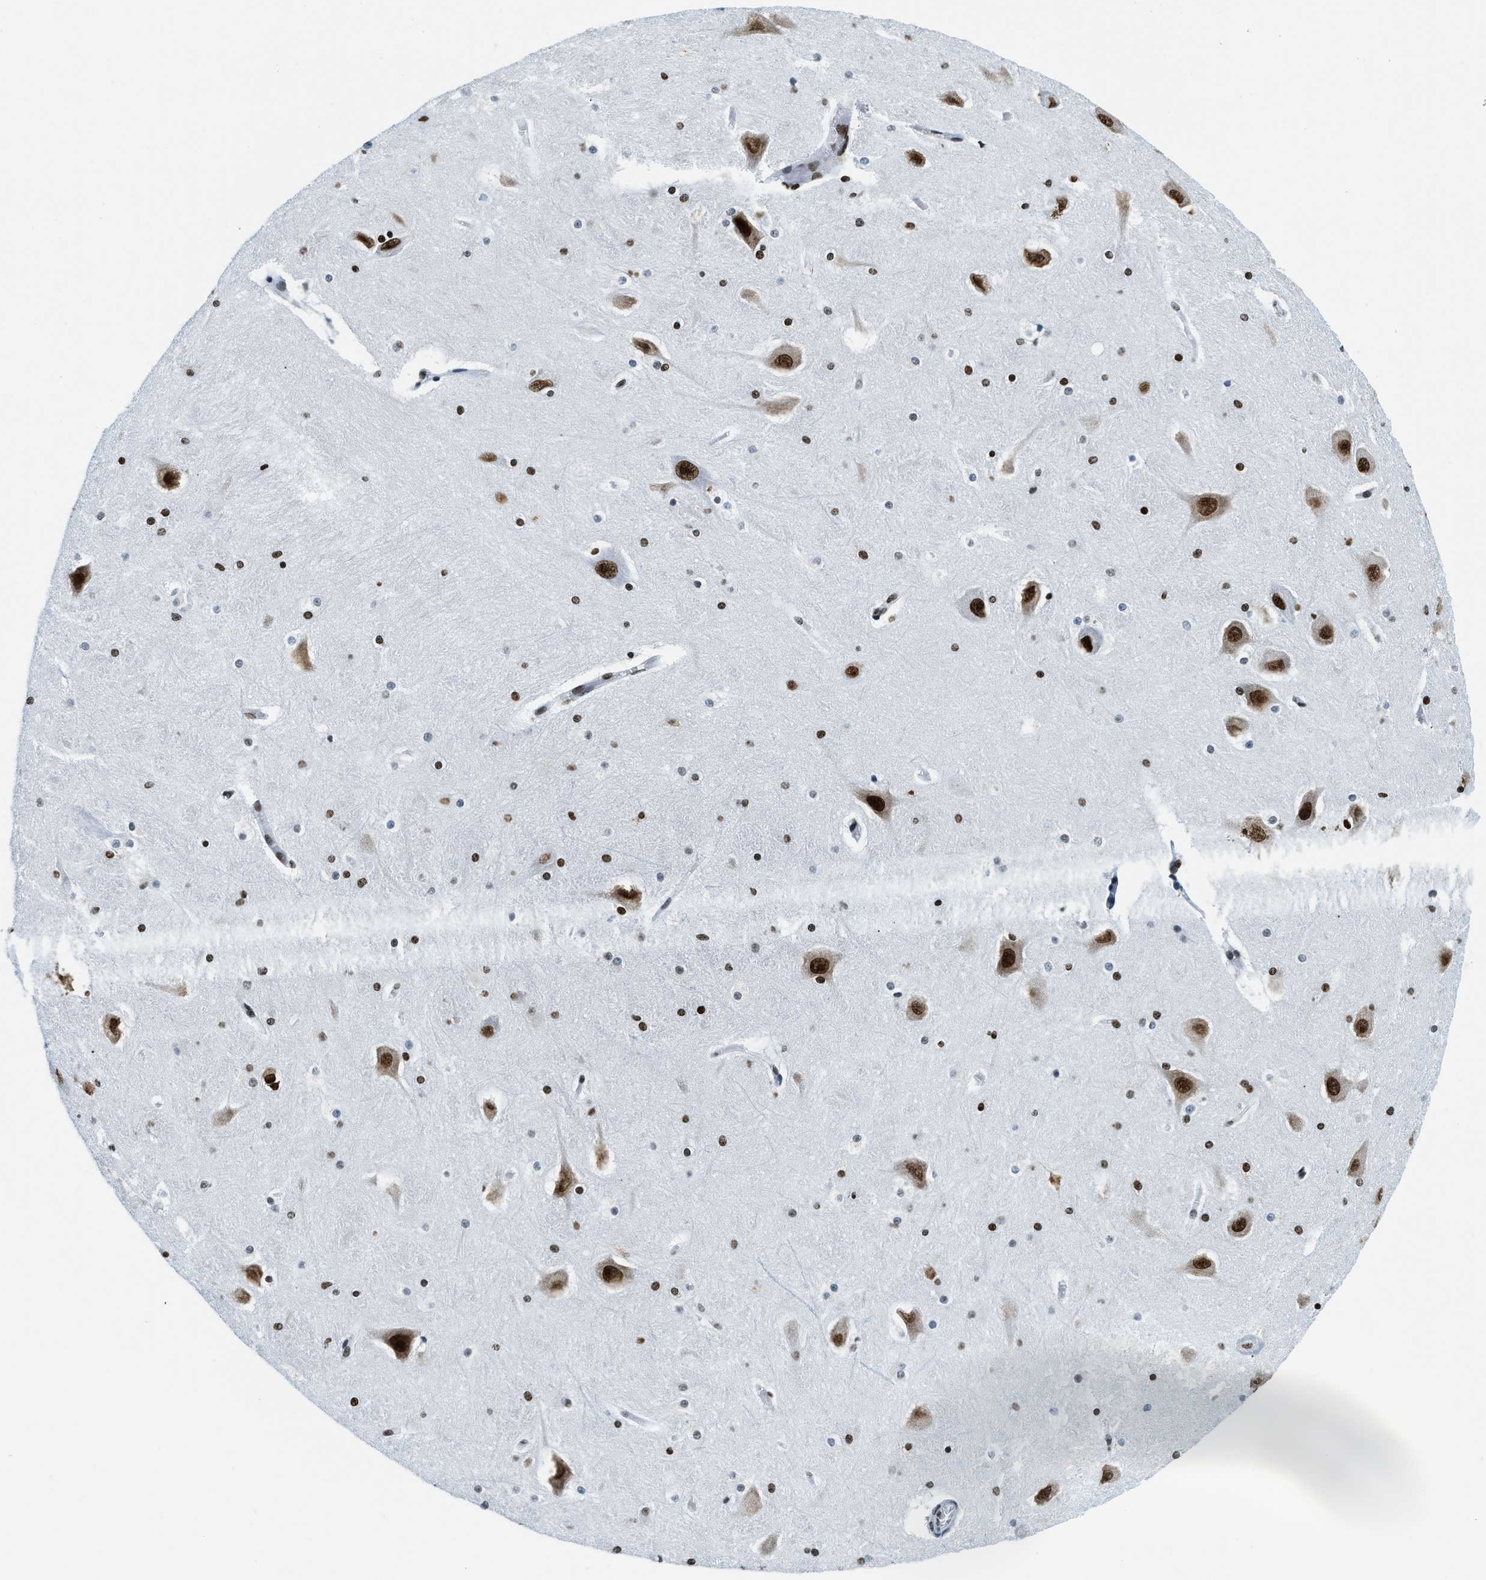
{"staining": {"intensity": "strong", "quantity": "25%-75%", "location": "nuclear"}, "tissue": "hippocampus", "cell_type": "Glial cells", "image_type": "normal", "snomed": [{"axis": "morphology", "description": "Normal tissue, NOS"}, {"axis": "topography", "description": "Hippocampus"}], "caption": "Hippocampus stained with a brown dye demonstrates strong nuclear positive staining in about 25%-75% of glial cells.", "gene": "TOP1", "patient": {"sex": "male", "age": 45}}